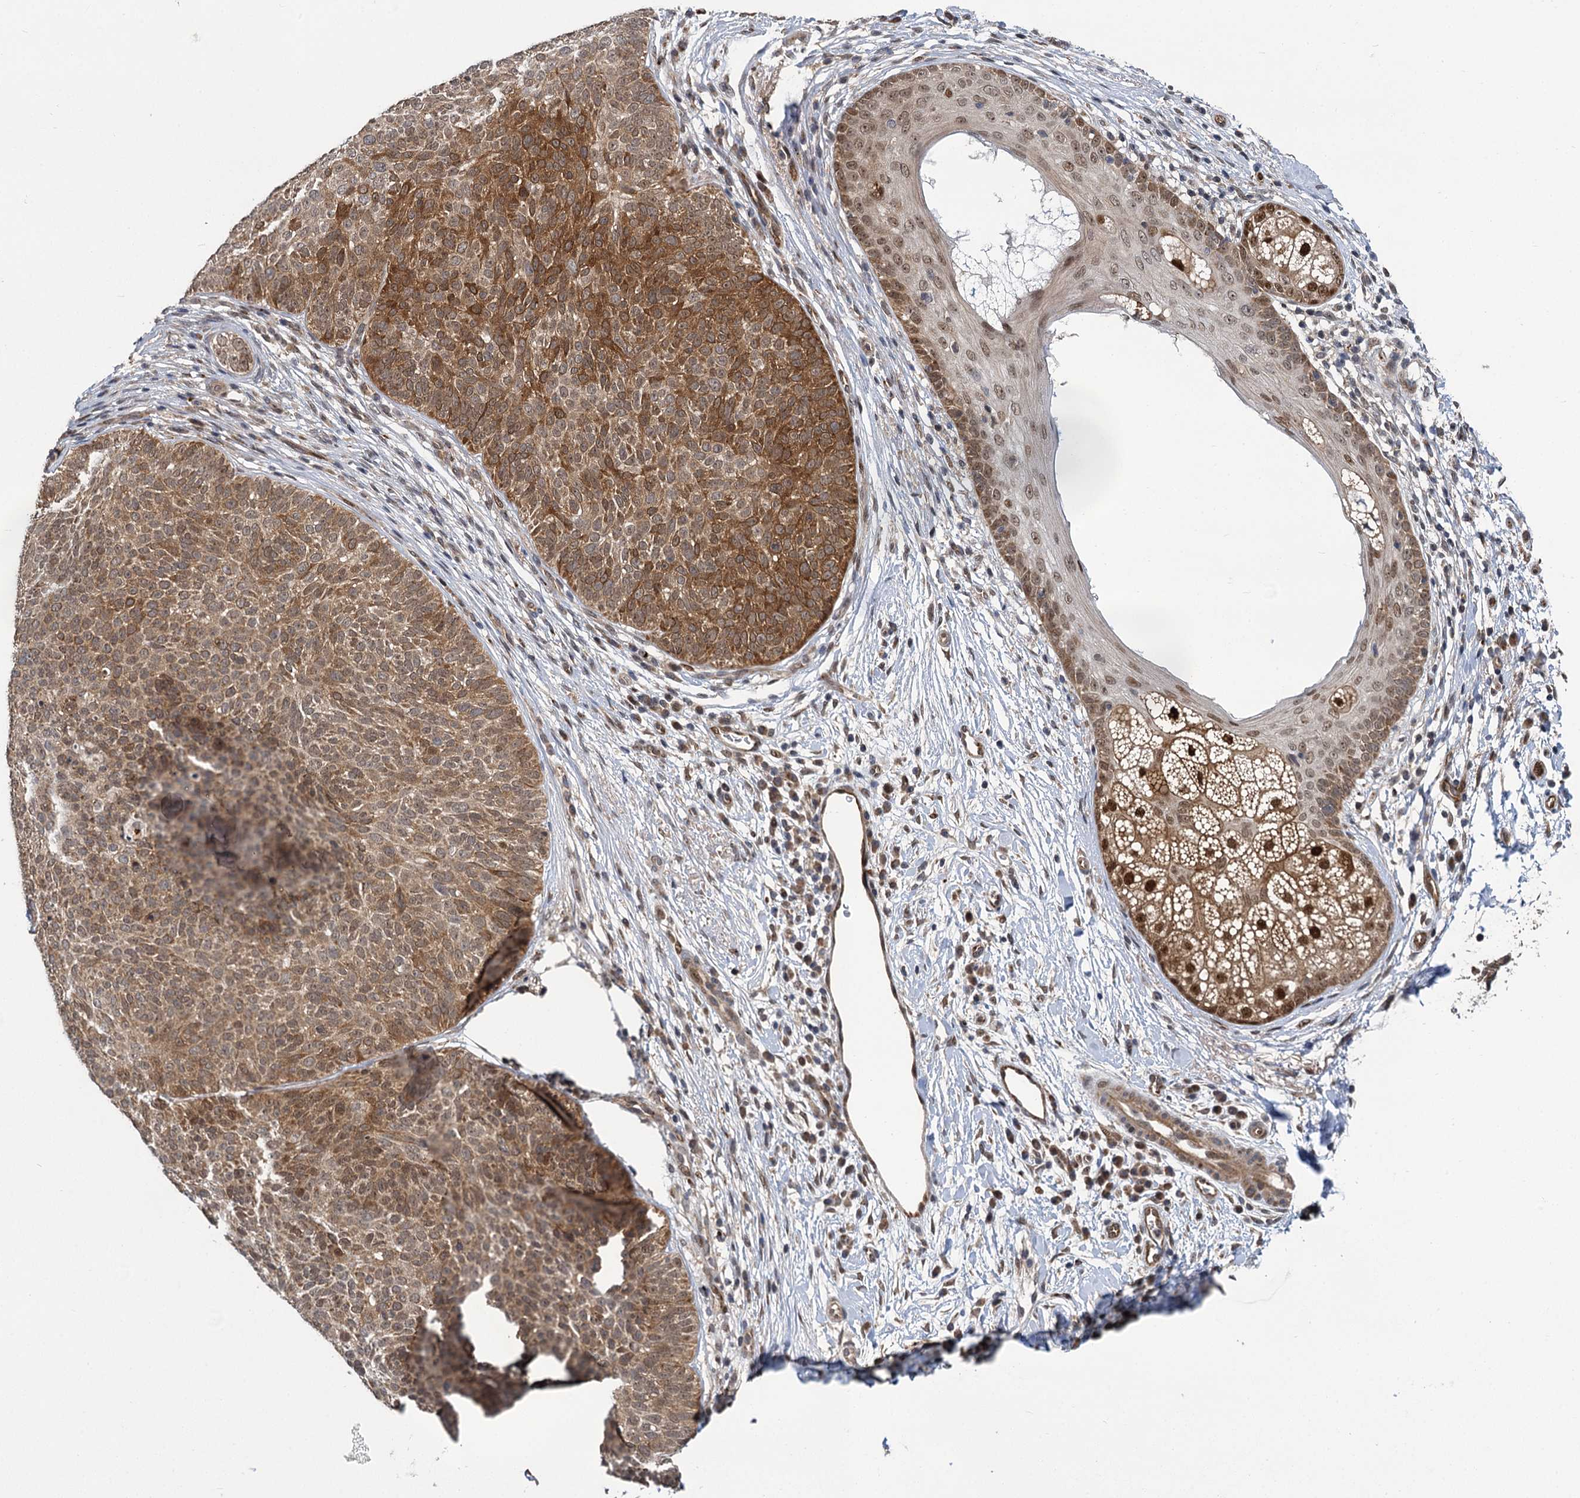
{"staining": {"intensity": "moderate", "quantity": ">75%", "location": "cytoplasmic/membranous"}, "tissue": "skin cancer", "cell_type": "Tumor cells", "image_type": "cancer", "snomed": [{"axis": "morphology", "description": "Basal cell carcinoma"}, {"axis": "topography", "description": "Skin"}], "caption": "High-magnification brightfield microscopy of skin cancer (basal cell carcinoma) stained with DAB (brown) and counterstained with hematoxylin (blue). tumor cells exhibit moderate cytoplasmic/membranous expression is seen in approximately>75% of cells. Using DAB (brown) and hematoxylin (blue) stains, captured at high magnification using brightfield microscopy.", "gene": "GAL3ST4", "patient": {"sex": "male", "age": 85}}